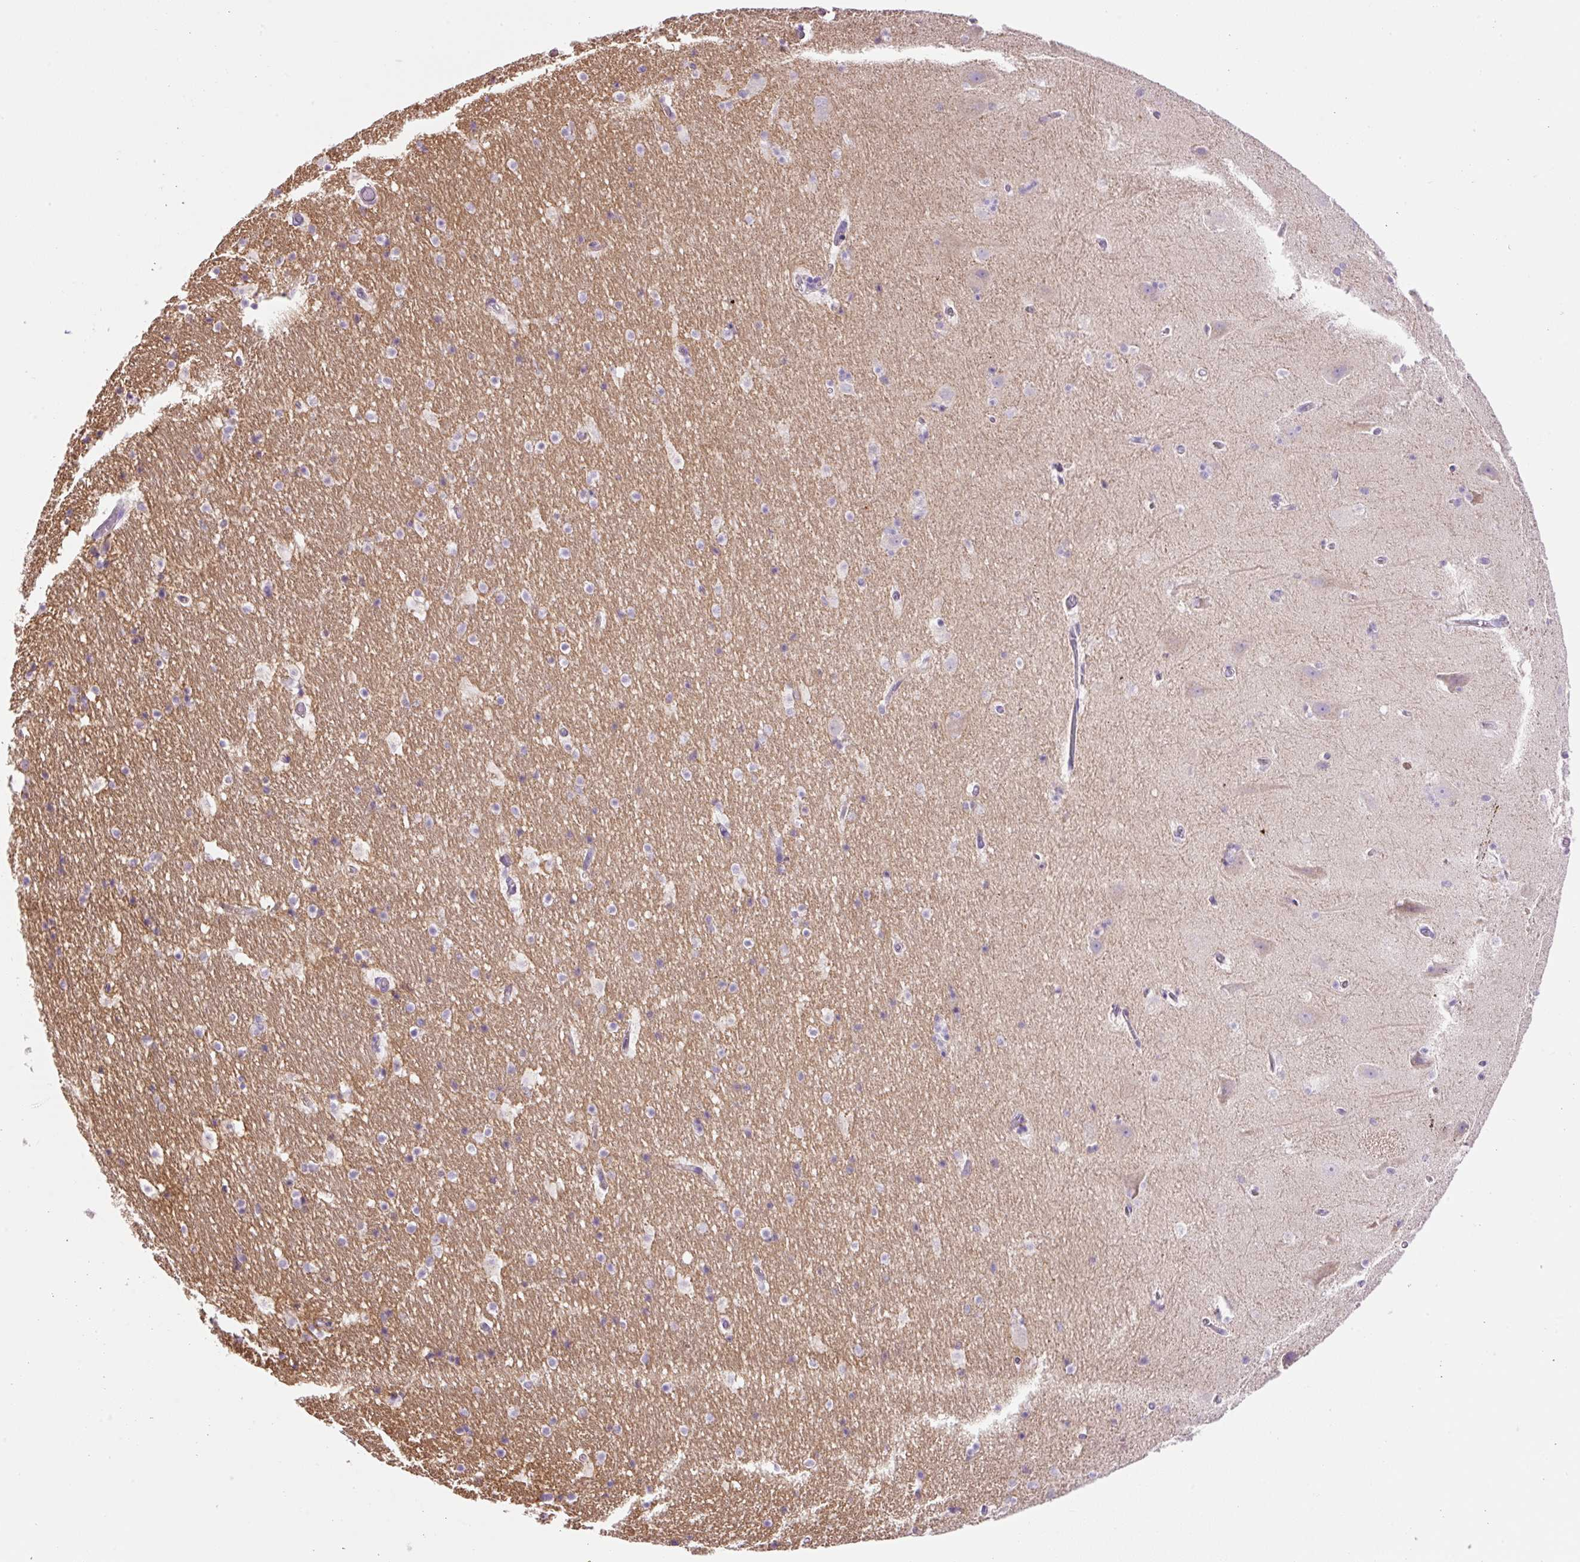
{"staining": {"intensity": "negative", "quantity": "none", "location": "none"}, "tissue": "hippocampus", "cell_type": "Glial cells", "image_type": "normal", "snomed": [{"axis": "morphology", "description": "Normal tissue, NOS"}, {"axis": "topography", "description": "Hippocampus"}], "caption": "Human hippocampus stained for a protein using immunohistochemistry (IHC) demonstrates no expression in glial cells.", "gene": "TDRD15", "patient": {"sex": "male", "age": 37}}